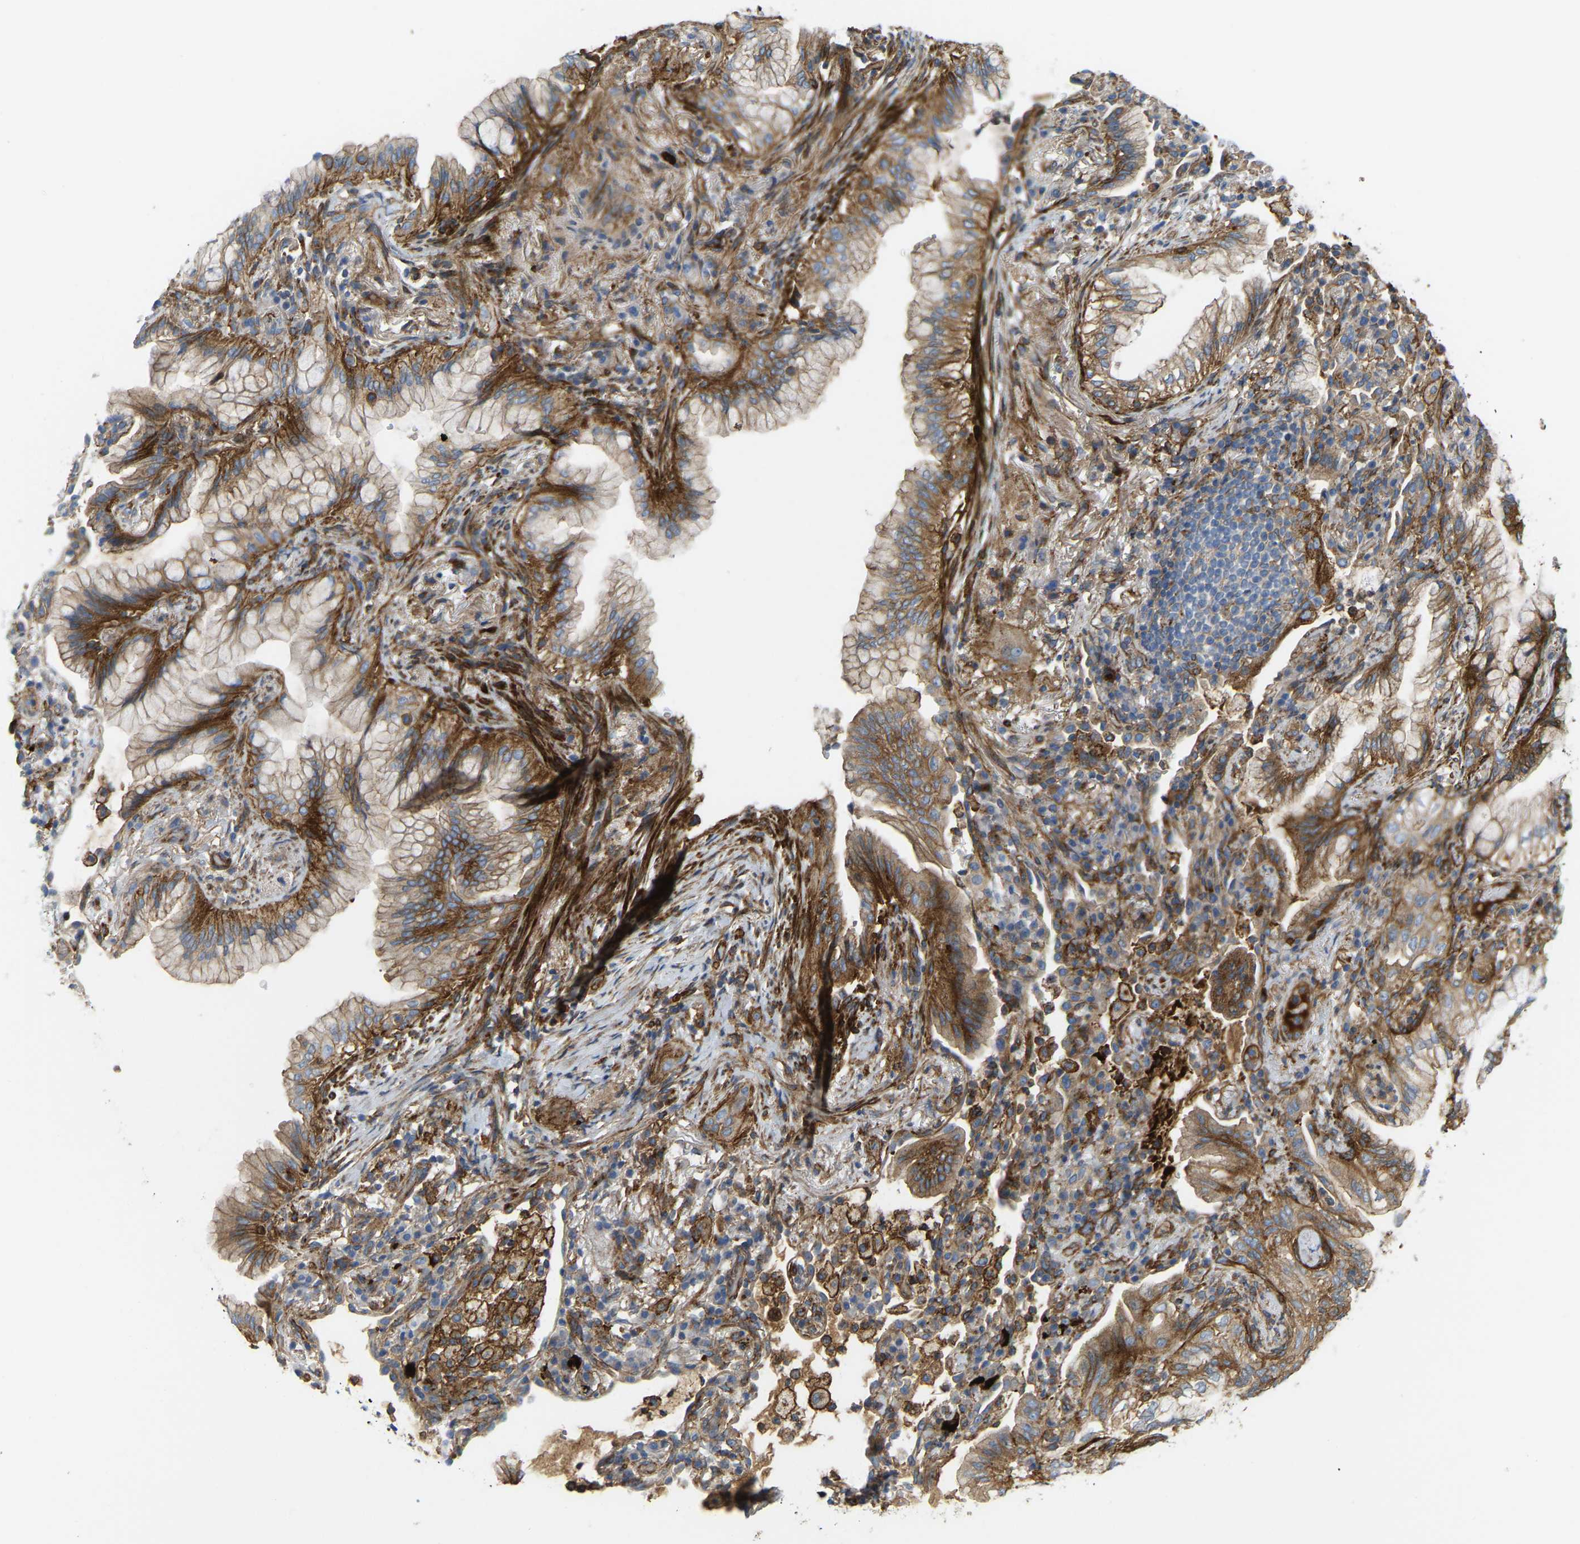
{"staining": {"intensity": "moderate", "quantity": ">75%", "location": "cytoplasmic/membranous"}, "tissue": "lung cancer", "cell_type": "Tumor cells", "image_type": "cancer", "snomed": [{"axis": "morphology", "description": "Adenocarcinoma, NOS"}, {"axis": "topography", "description": "Lung"}], "caption": "Immunohistochemical staining of lung cancer demonstrates medium levels of moderate cytoplasmic/membranous protein expression in approximately >75% of tumor cells. Nuclei are stained in blue.", "gene": "PICALM", "patient": {"sex": "female", "age": 70}}